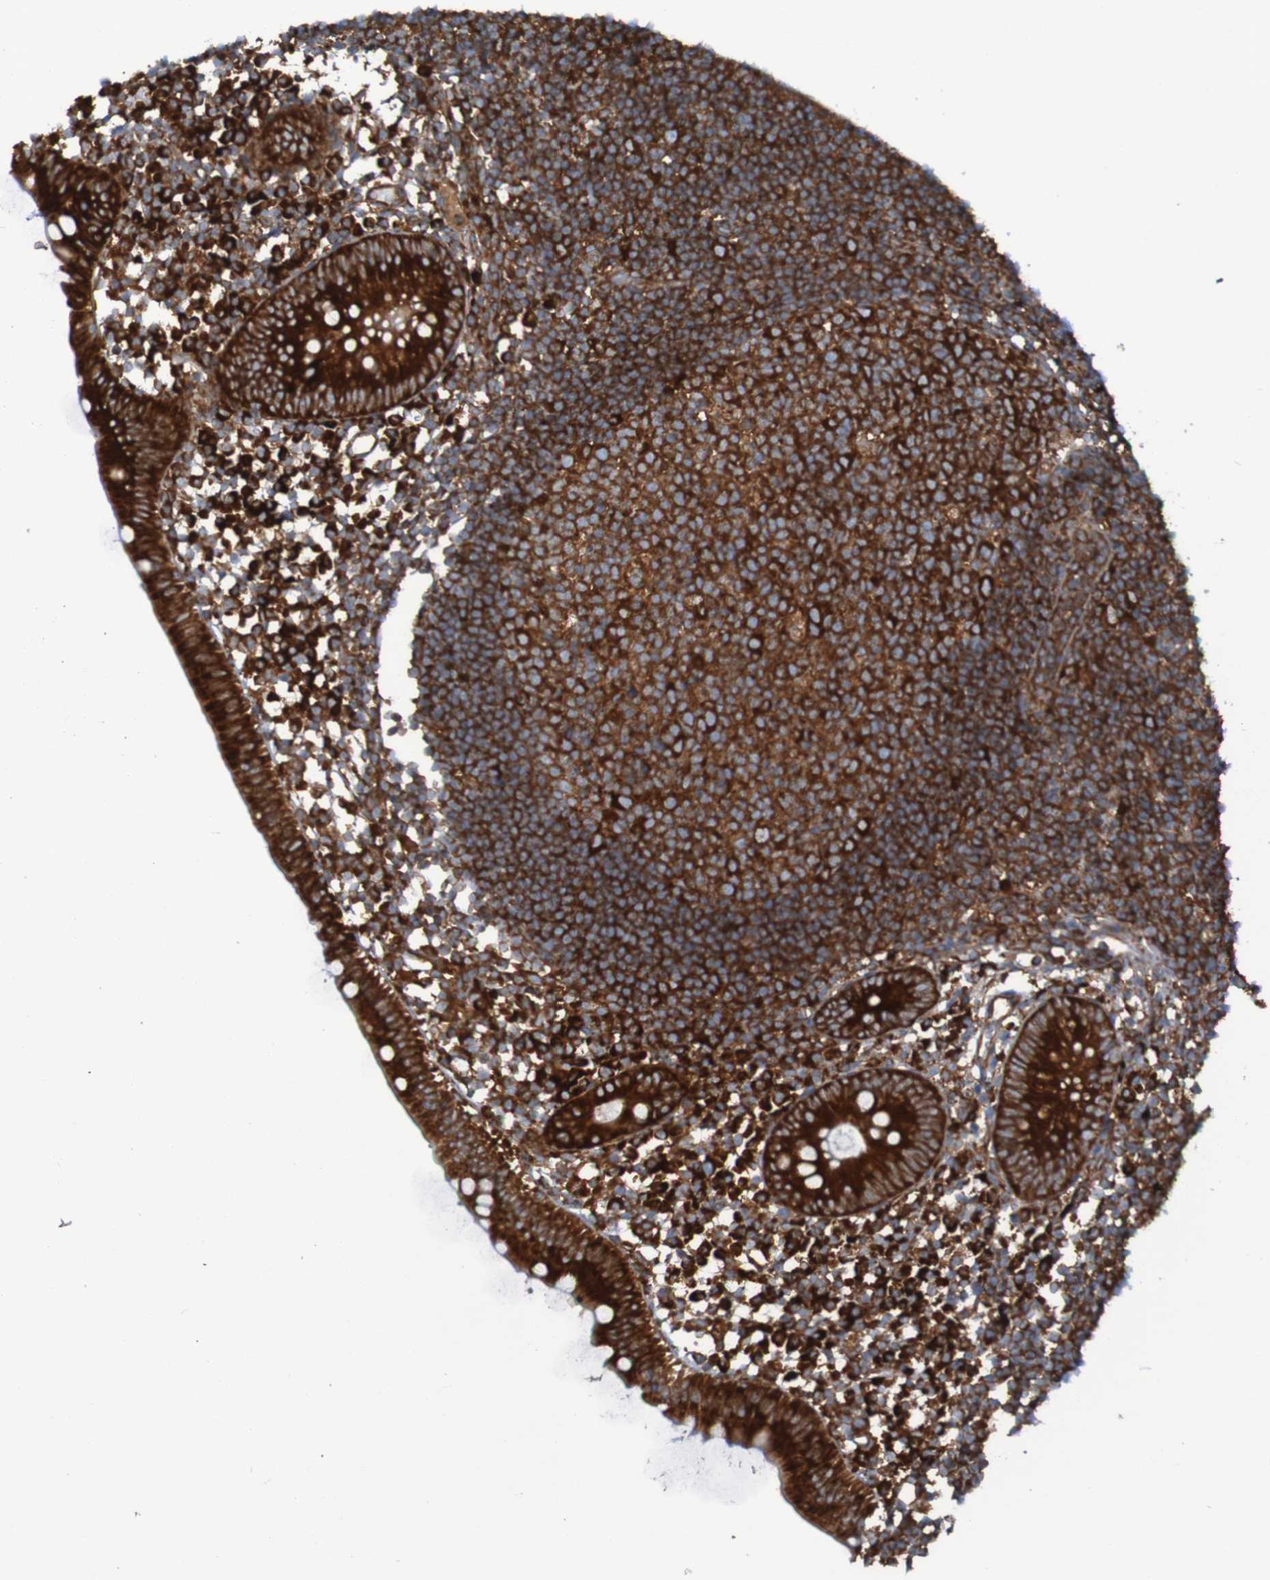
{"staining": {"intensity": "strong", "quantity": ">75%", "location": "cytoplasmic/membranous"}, "tissue": "appendix", "cell_type": "Glandular cells", "image_type": "normal", "snomed": [{"axis": "morphology", "description": "Normal tissue, NOS"}, {"axis": "topography", "description": "Appendix"}], "caption": "Glandular cells reveal strong cytoplasmic/membranous positivity in approximately >75% of cells in normal appendix.", "gene": "RPL10", "patient": {"sex": "female", "age": 20}}